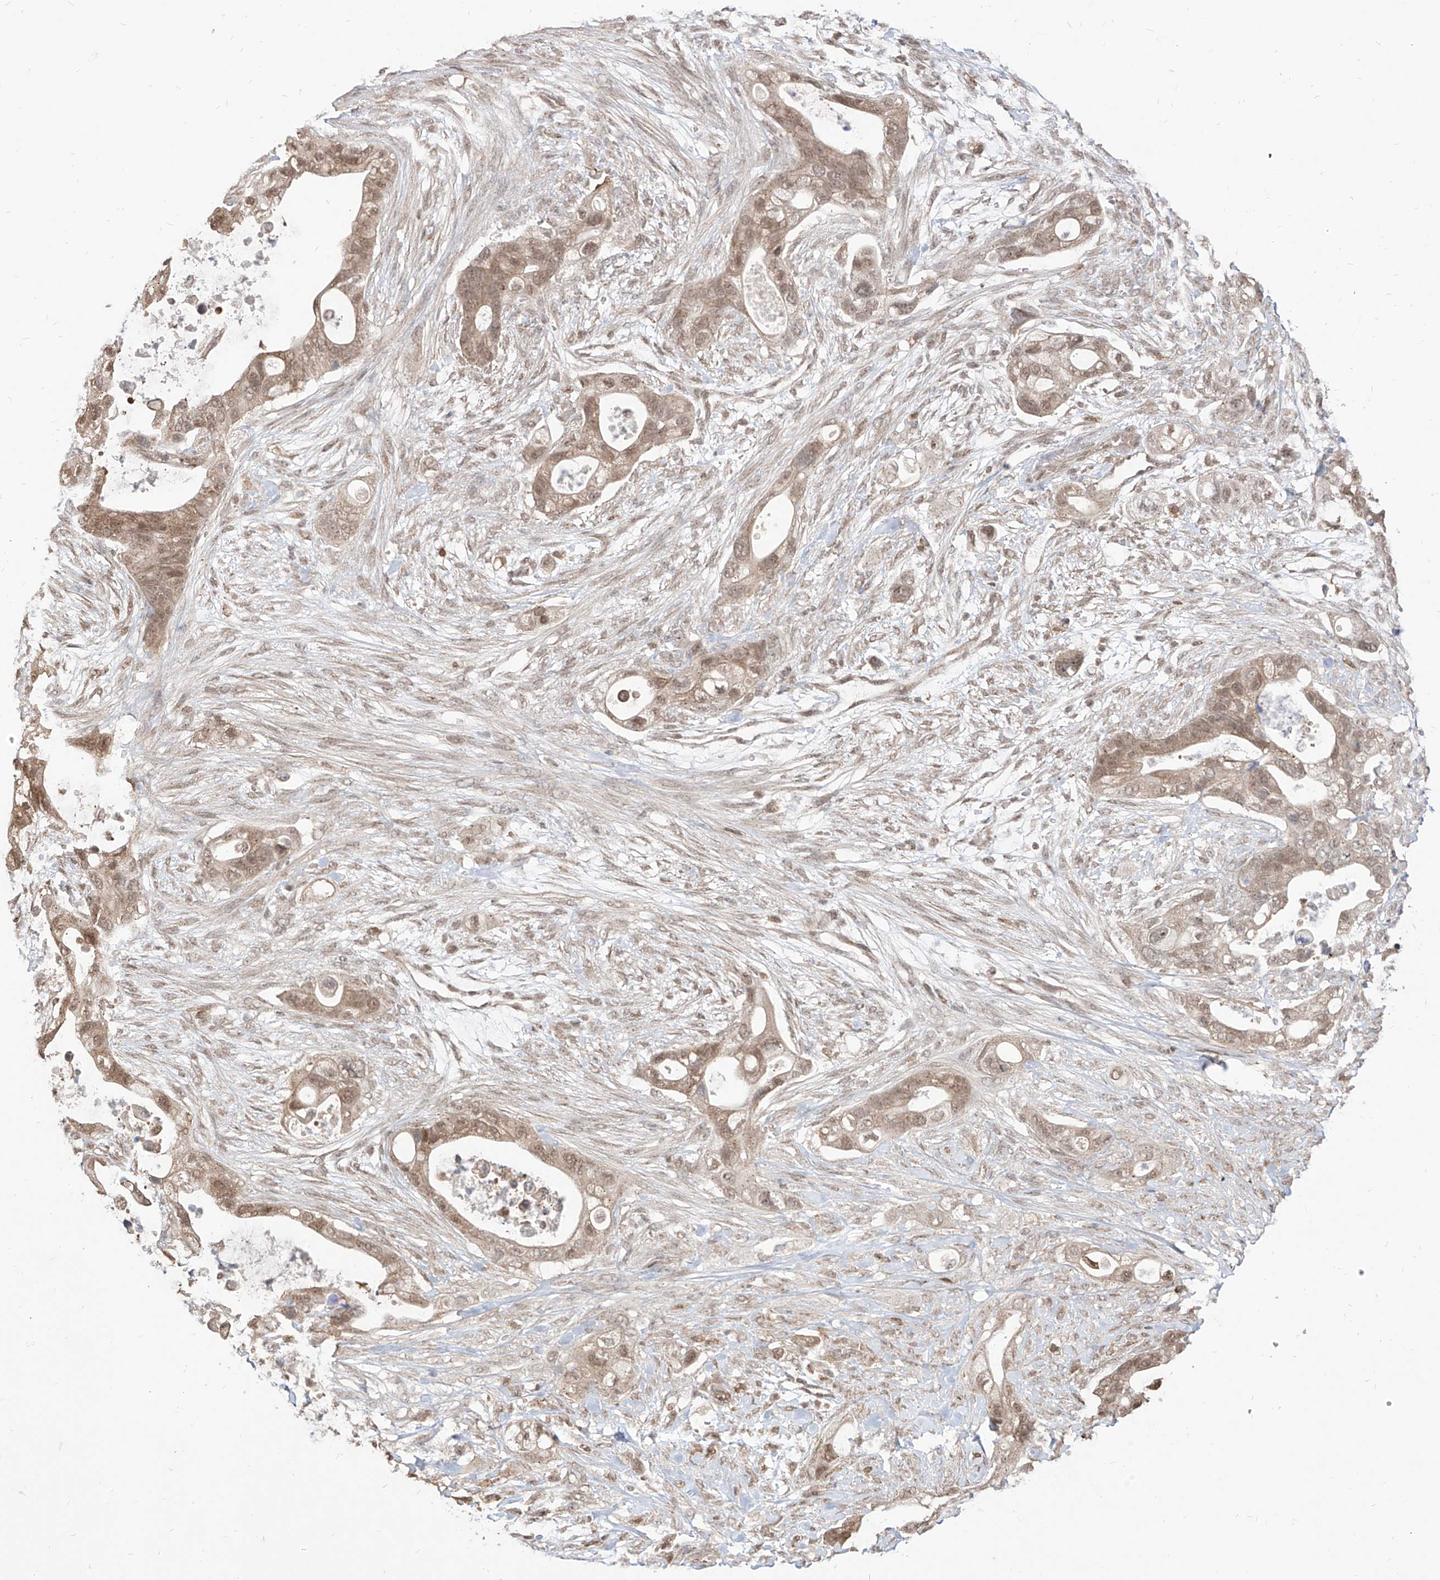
{"staining": {"intensity": "moderate", "quantity": ">75%", "location": "nuclear"}, "tissue": "pancreatic cancer", "cell_type": "Tumor cells", "image_type": "cancer", "snomed": [{"axis": "morphology", "description": "Adenocarcinoma, NOS"}, {"axis": "topography", "description": "Pancreas"}], "caption": "Human adenocarcinoma (pancreatic) stained with a protein marker demonstrates moderate staining in tumor cells.", "gene": "C8orf82", "patient": {"sex": "male", "age": 53}}